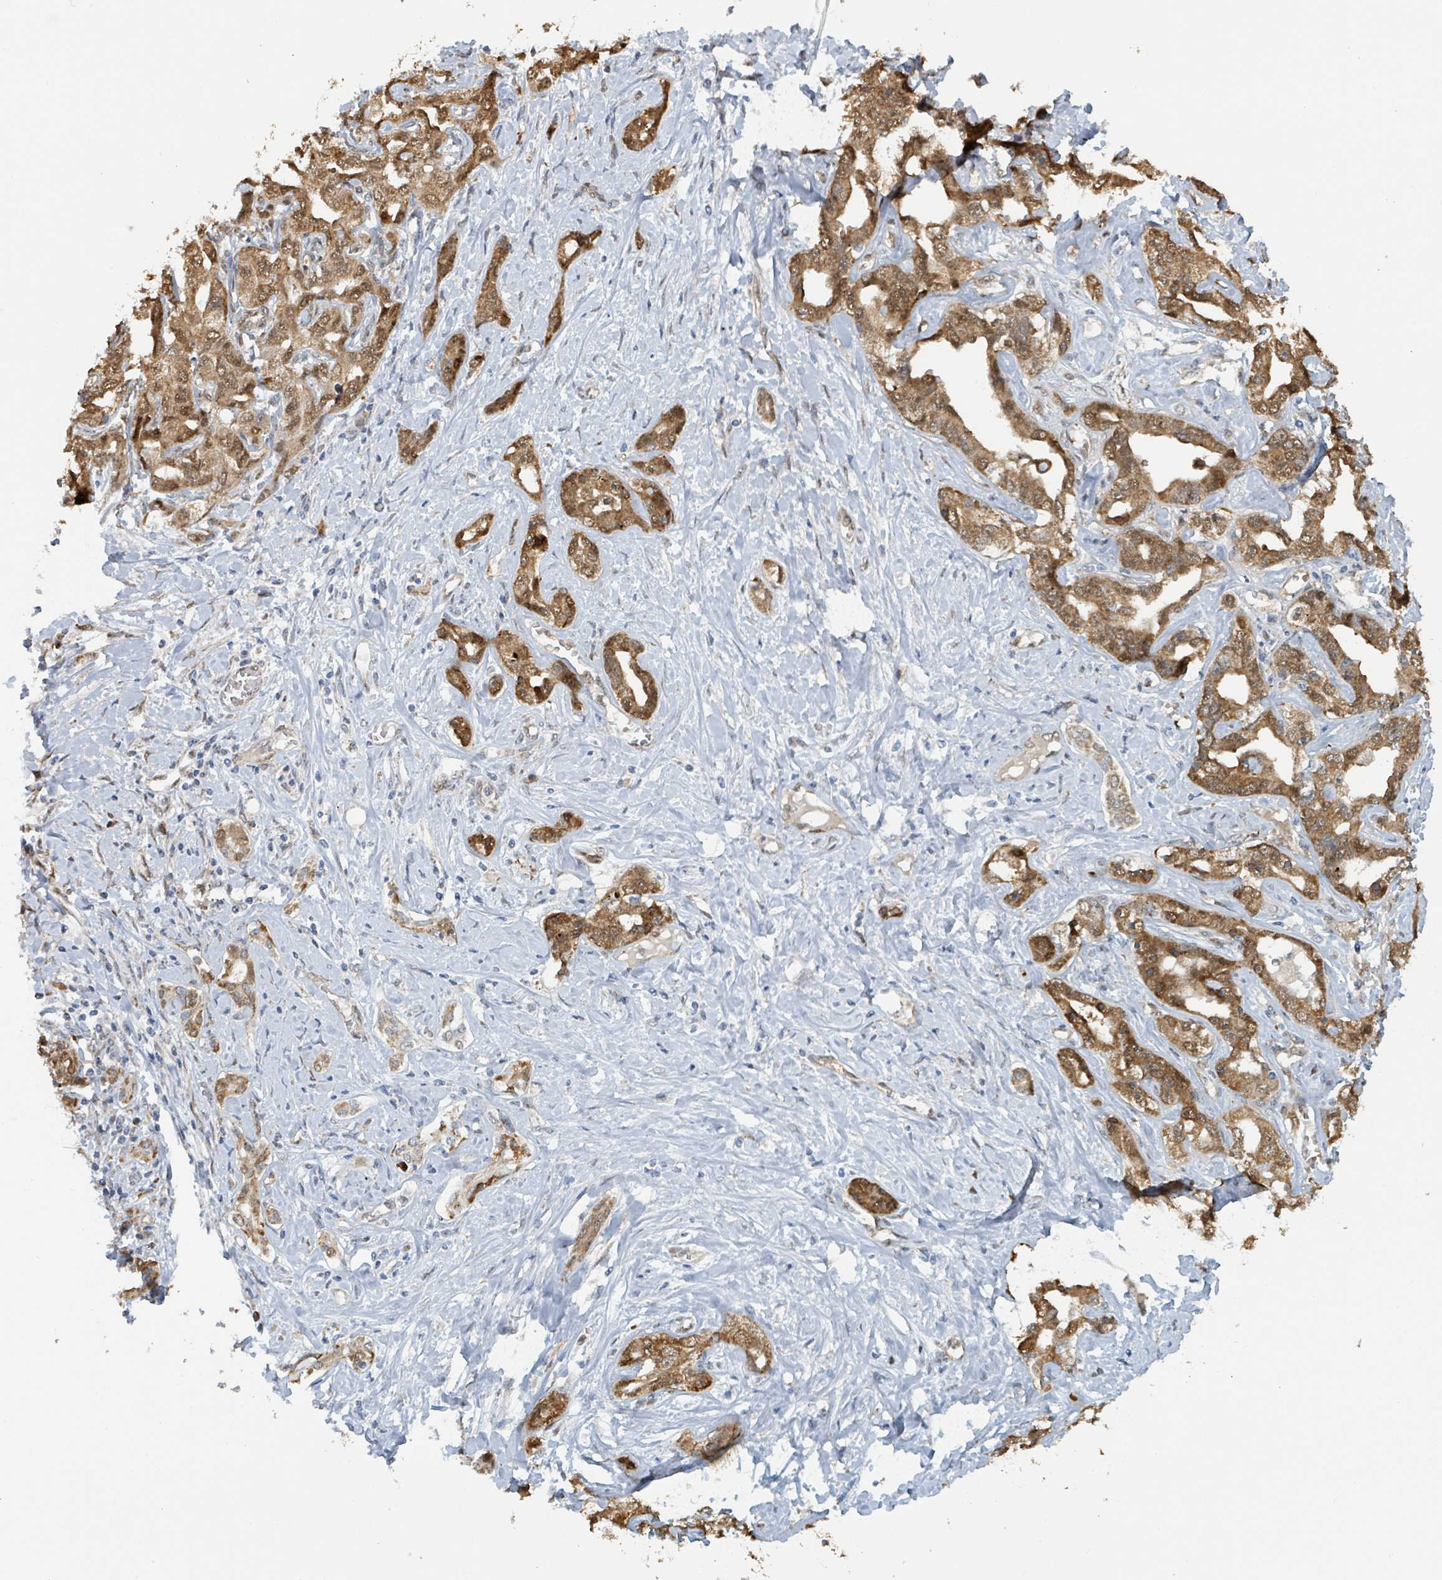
{"staining": {"intensity": "moderate", "quantity": ">75%", "location": "cytoplasmic/membranous,nuclear"}, "tissue": "liver cancer", "cell_type": "Tumor cells", "image_type": "cancer", "snomed": [{"axis": "morphology", "description": "Cholangiocarcinoma"}, {"axis": "topography", "description": "Liver"}], "caption": "Liver cancer (cholangiocarcinoma) stained with DAB immunohistochemistry shows medium levels of moderate cytoplasmic/membranous and nuclear expression in approximately >75% of tumor cells. The staining was performed using DAB to visualize the protein expression in brown, while the nuclei were stained in blue with hematoxylin (Magnification: 20x).", "gene": "PSMB7", "patient": {"sex": "male", "age": 59}}